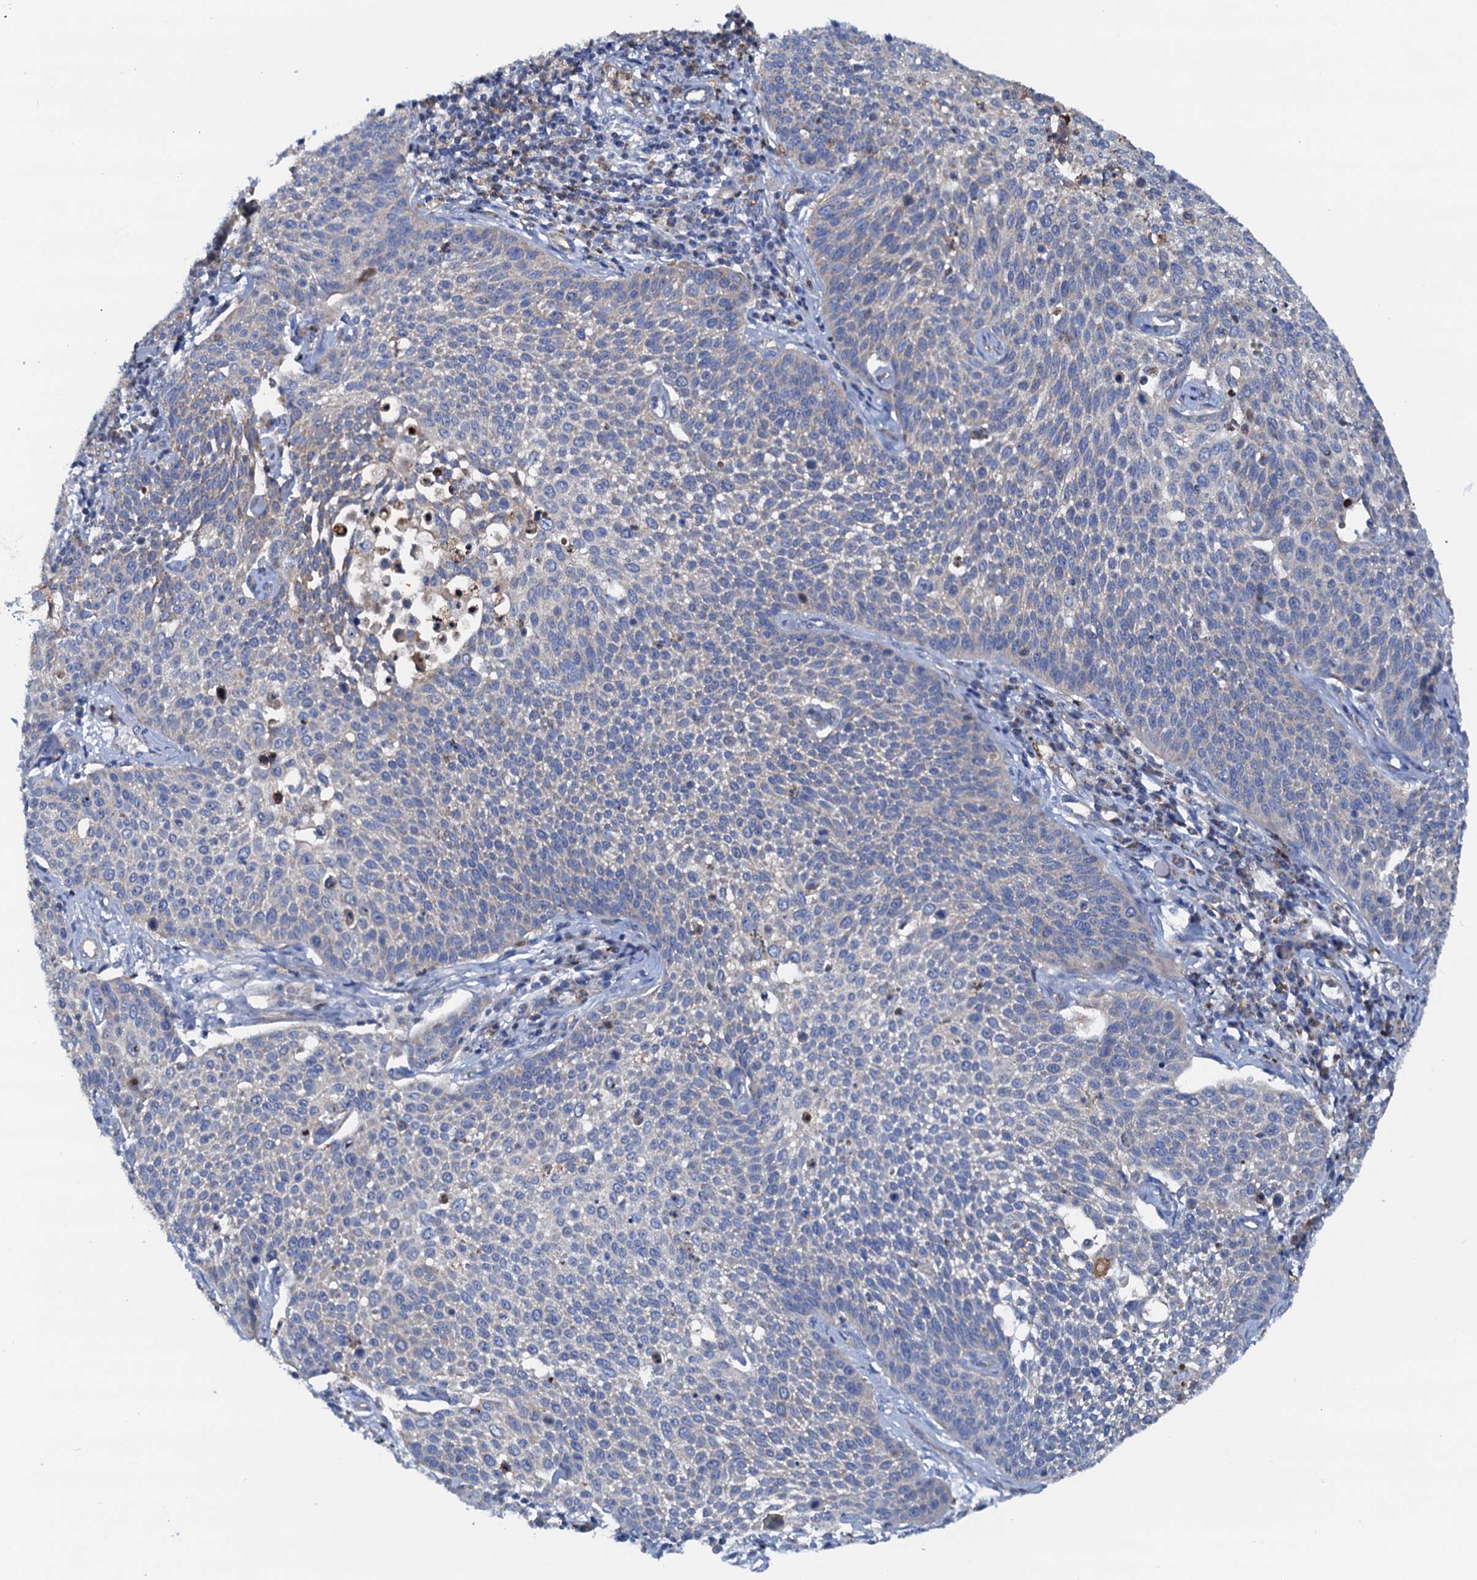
{"staining": {"intensity": "negative", "quantity": "none", "location": "none"}, "tissue": "cervical cancer", "cell_type": "Tumor cells", "image_type": "cancer", "snomed": [{"axis": "morphology", "description": "Squamous cell carcinoma, NOS"}, {"axis": "topography", "description": "Cervix"}], "caption": "Immunohistochemical staining of human squamous cell carcinoma (cervical) exhibits no significant staining in tumor cells.", "gene": "RASSF9", "patient": {"sex": "female", "age": 34}}